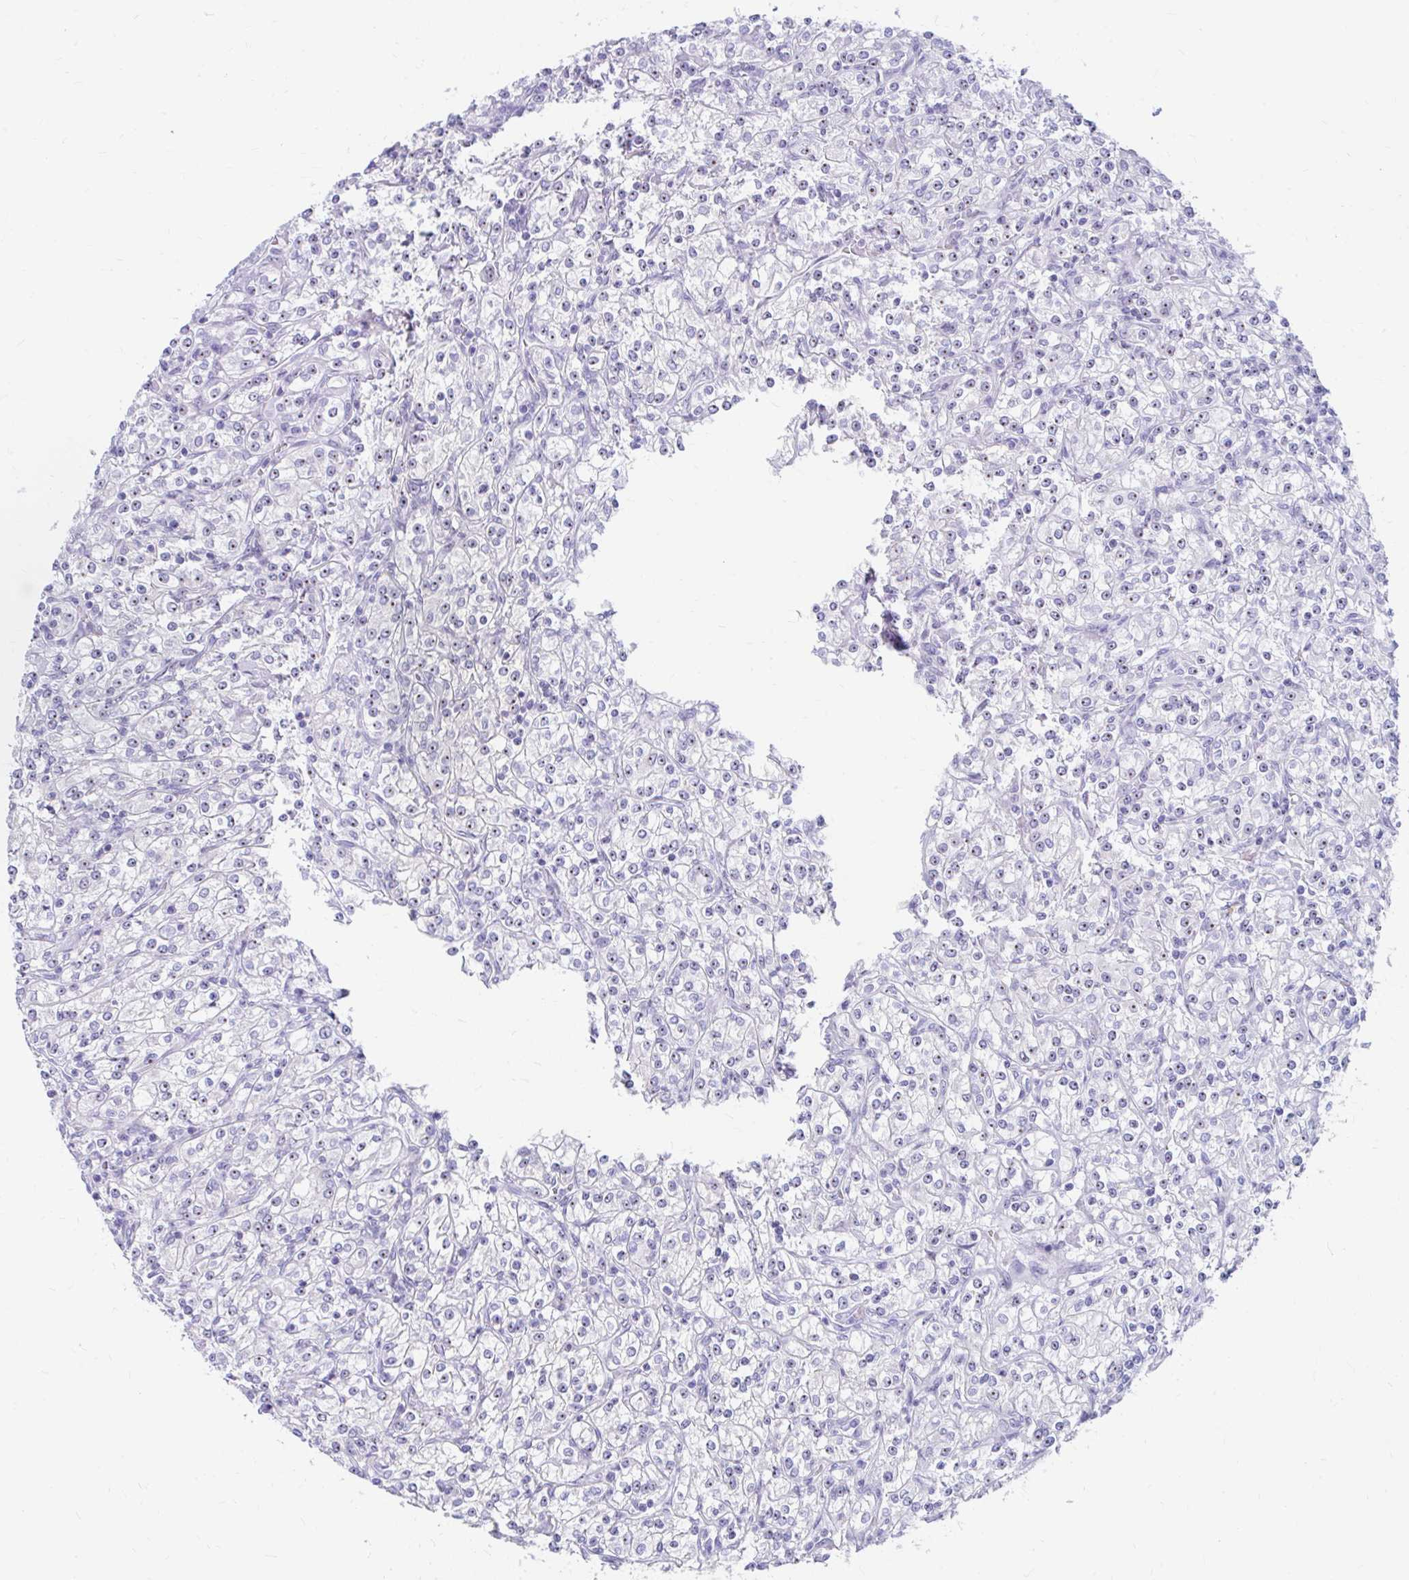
{"staining": {"intensity": "moderate", "quantity": "25%-75%", "location": "nuclear"}, "tissue": "renal cancer", "cell_type": "Tumor cells", "image_type": "cancer", "snomed": [{"axis": "morphology", "description": "Adenocarcinoma, NOS"}, {"axis": "topography", "description": "Kidney"}], "caption": "Immunohistochemical staining of renal cancer (adenocarcinoma) displays moderate nuclear protein expression in approximately 25%-75% of tumor cells.", "gene": "FTSJ3", "patient": {"sex": "male", "age": 77}}